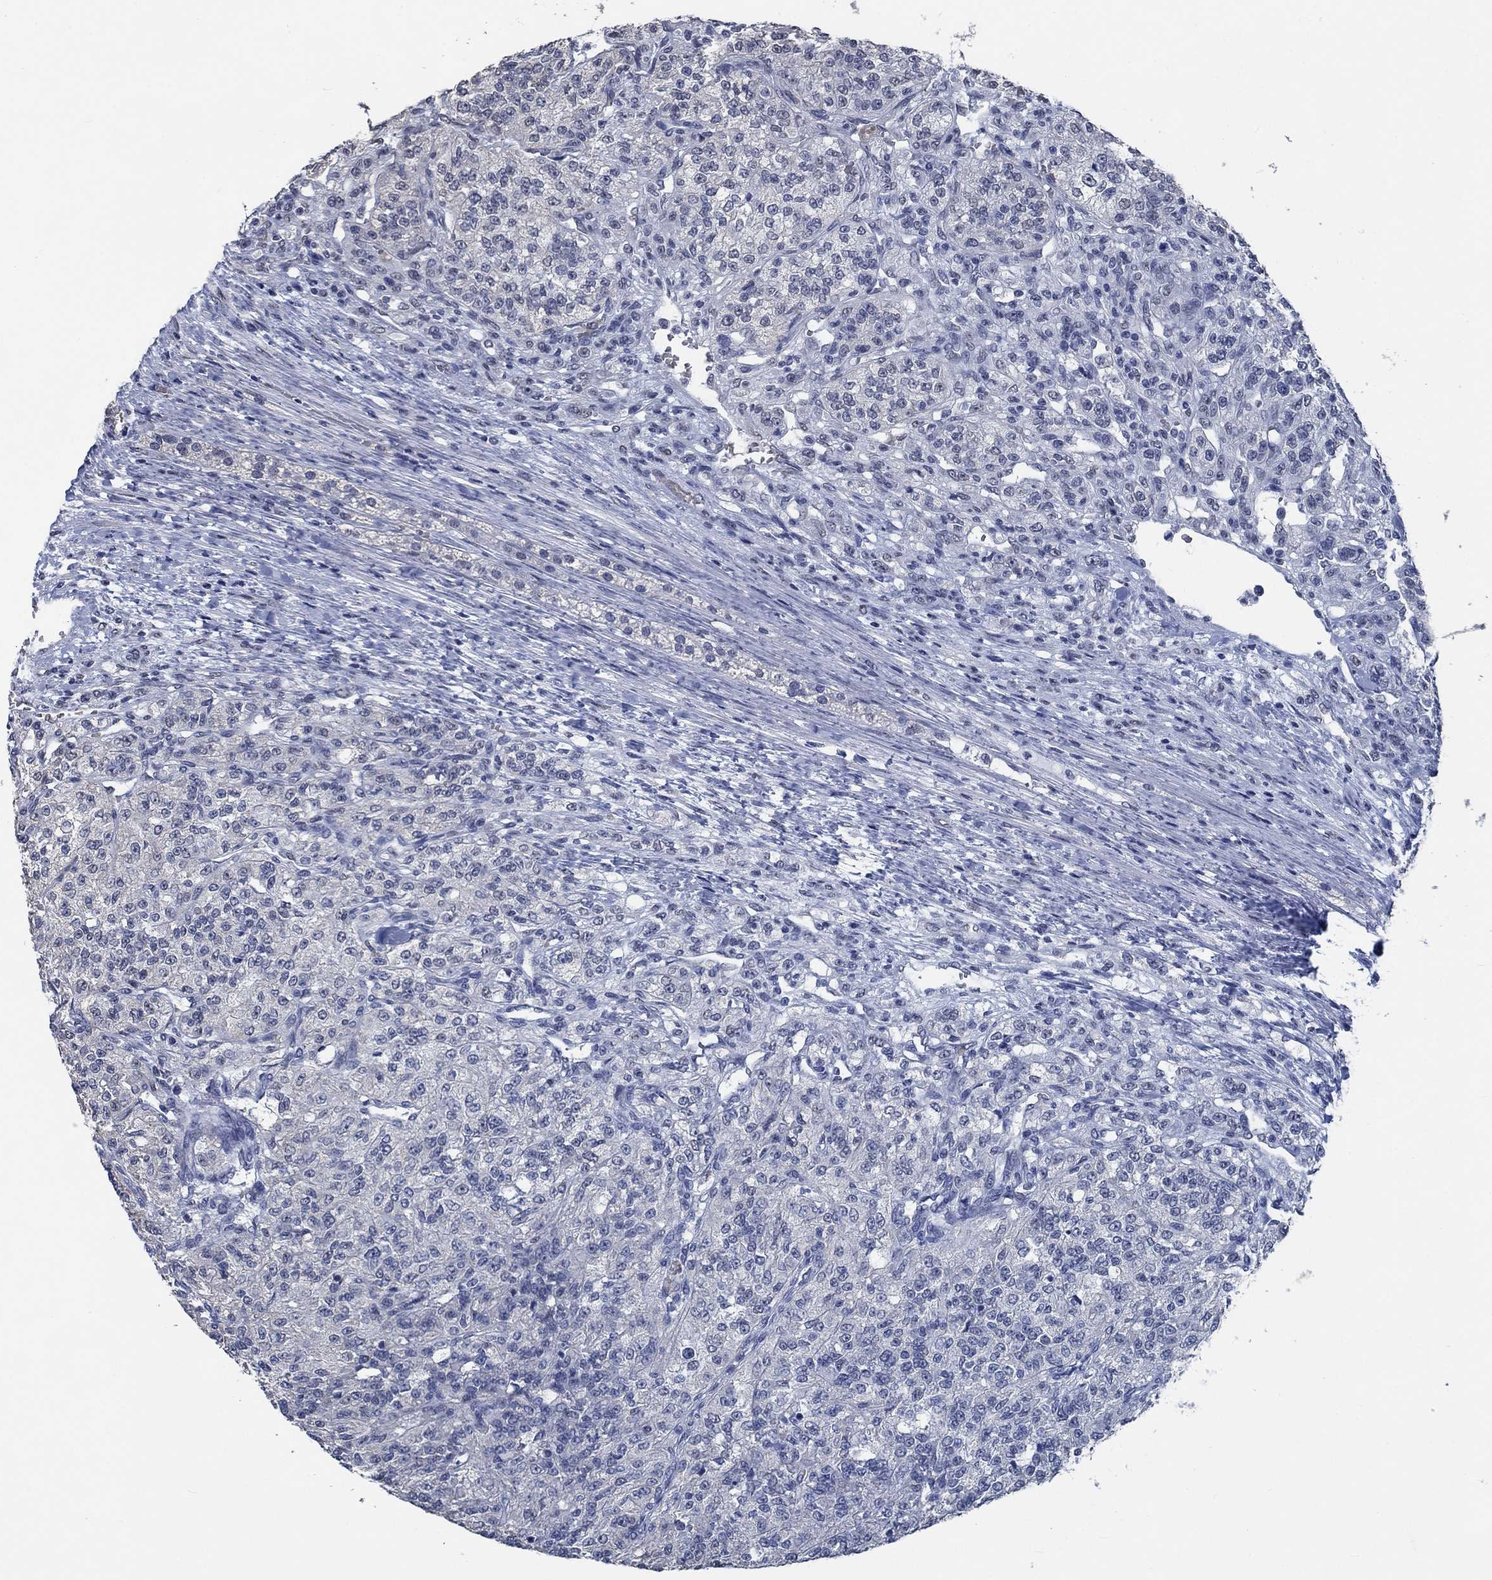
{"staining": {"intensity": "negative", "quantity": "none", "location": "none"}, "tissue": "renal cancer", "cell_type": "Tumor cells", "image_type": "cancer", "snomed": [{"axis": "morphology", "description": "Adenocarcinoma, NOS"}, {"axis": "topography", "description": "Kidney"}], "caption": "The micrograph demonstrates no significant positivity in tumor cells of renal cancer. (DAB (3,3'-diaminobenzidine) immunohistochemistry (IHC) visualized using brightfield microscopy, high magnification).", "gene": "OBSCN", "patient": {"sex": "female", "age": 63}}